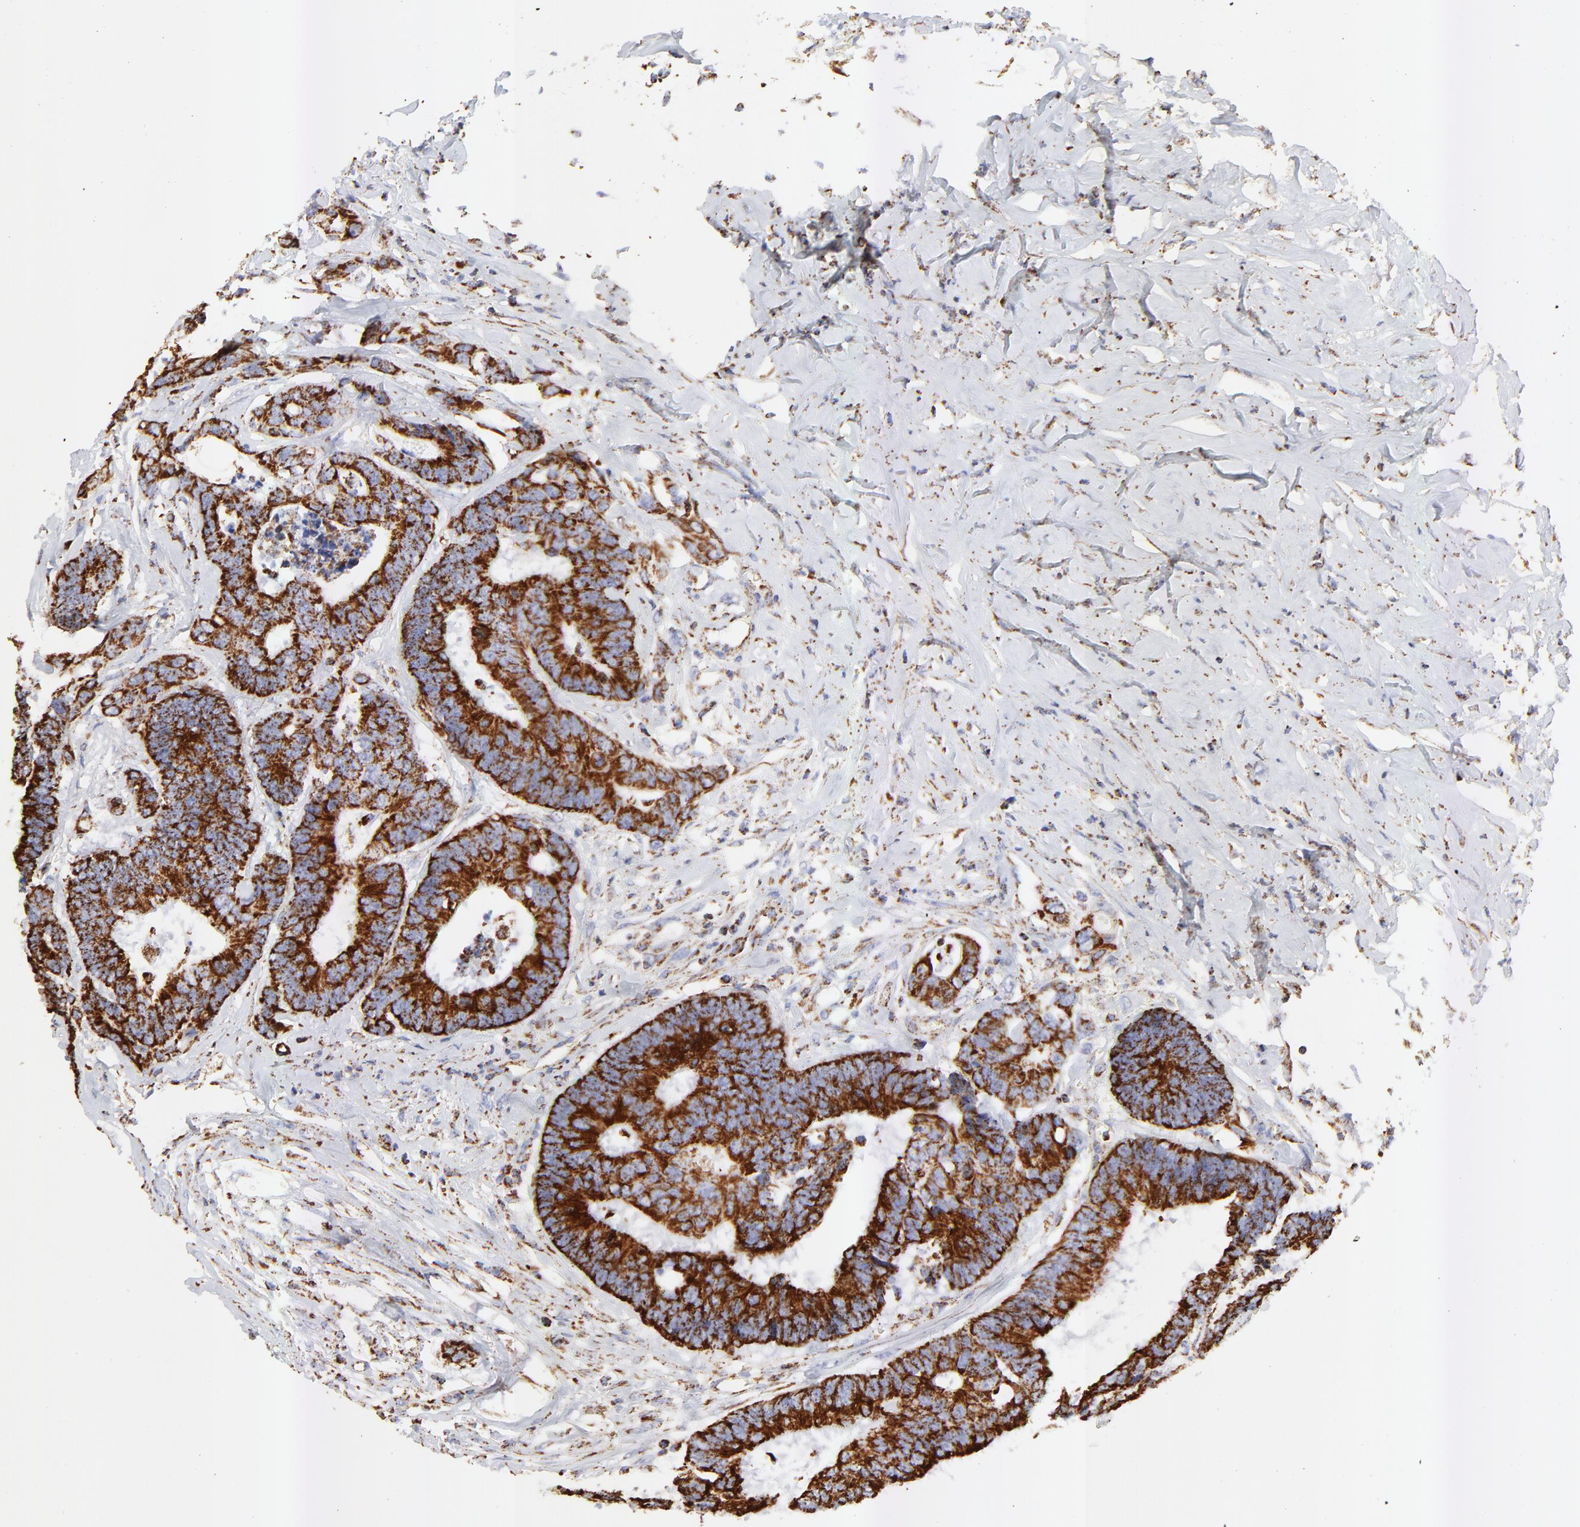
{"staining": {"intensity": "strong", "quantity": ">75%", "location": "cytoplasmic/membranous"}, "tissue": "colorectal cancer", "cell_type": "Tumor cells", "image_type": "cancer", "snomed": [{"axis": "morphology", "description": "Adenocarcinoma, NOS"}, {"axis": "topography", "description": "Rectum"}], "caption": "Colorectal adenocarcinoma was stained to show a protein in brown. There is high levels of strong cytoplasmic/membranous expression in about >75% of tumor cells.", "gene": "COX4I1", "patient": {"sex": "male", "age": 55}}